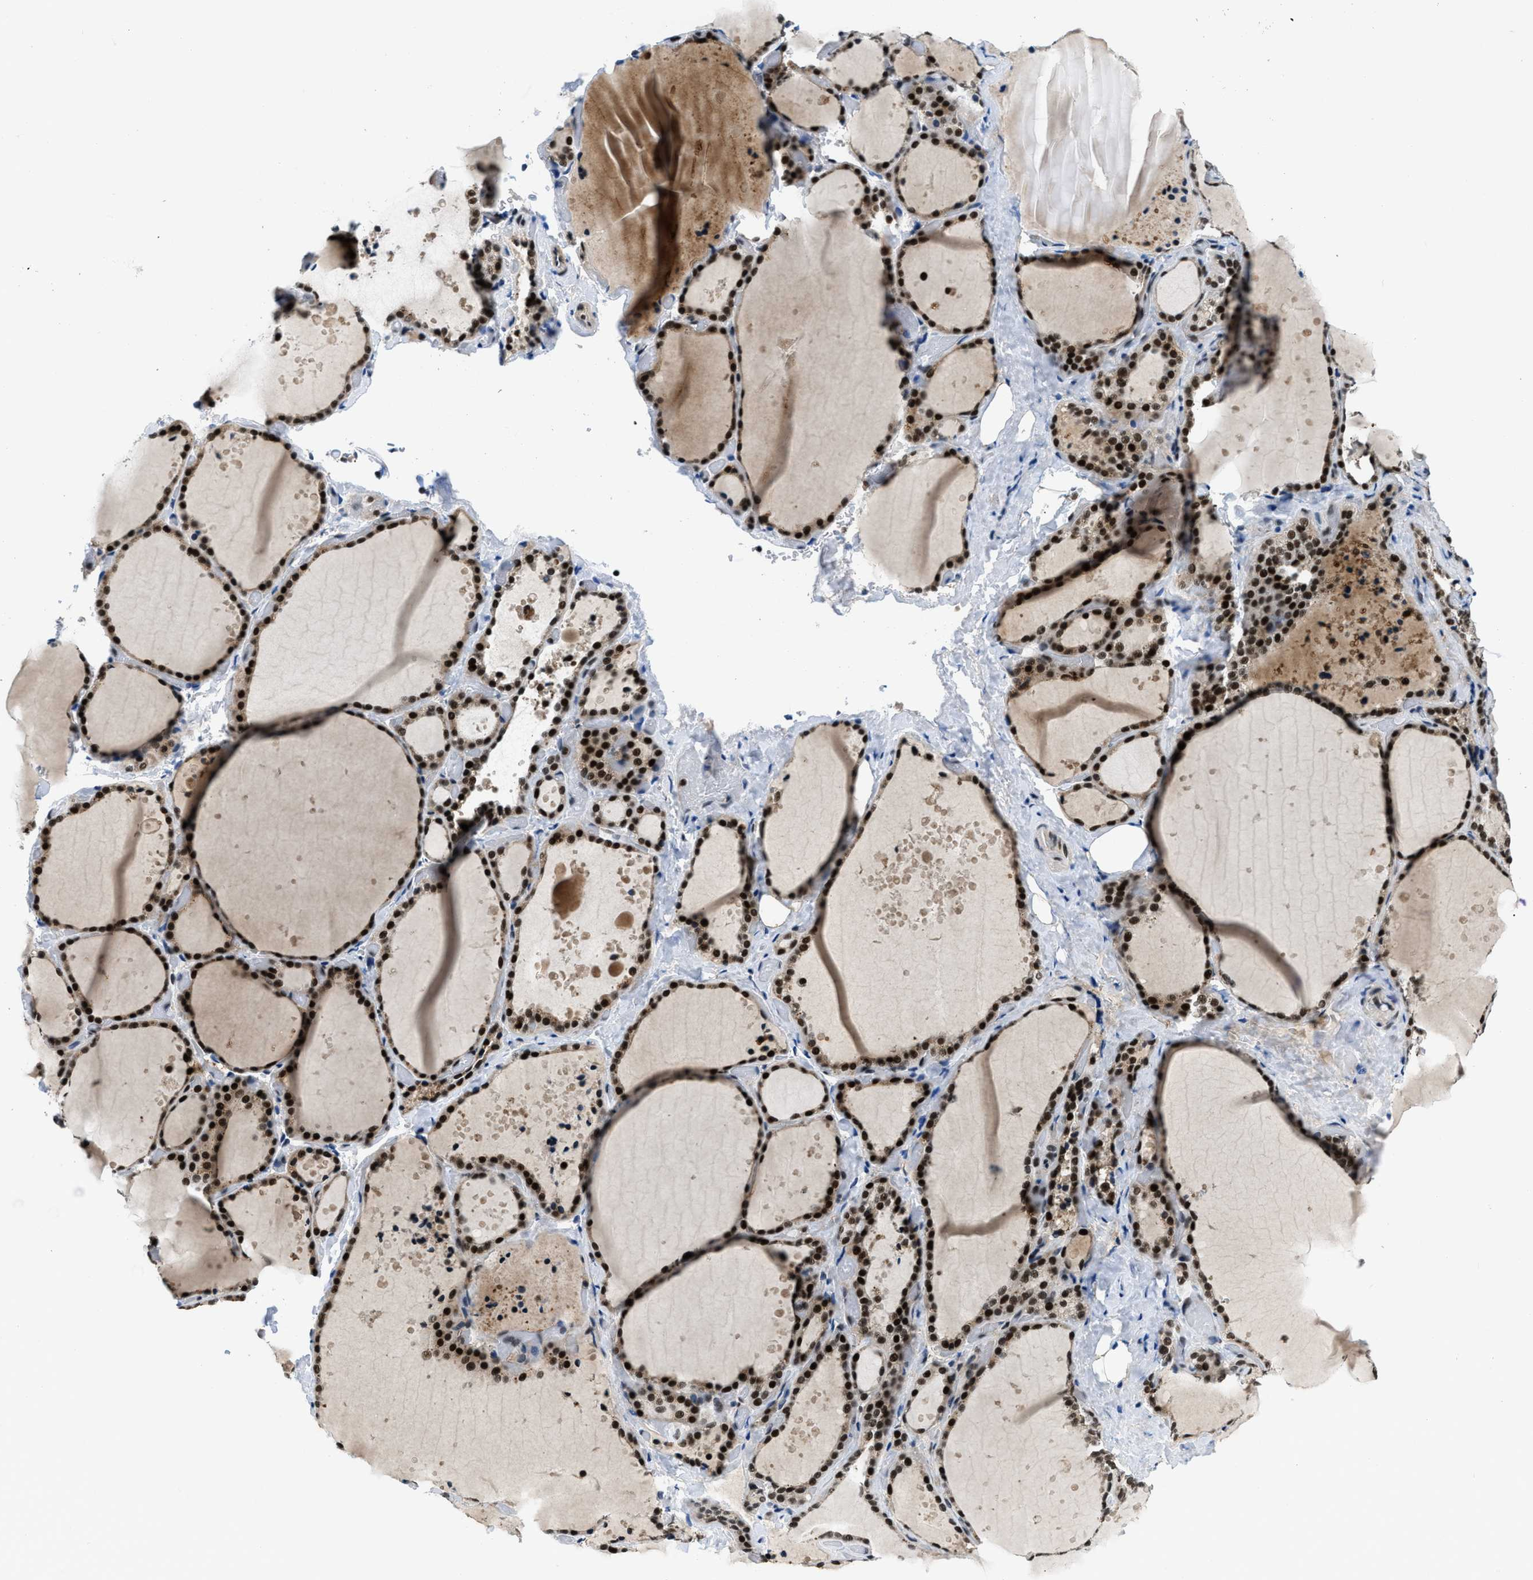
{"staining": {"intensity": "strong", "quantity": ">75%", "location": "nuclear"}, "tissue": "thyroid gland", "cell_type": "Glandular cells", "image_type": "normal", "snomed": [{"axis": "morphology", "description": "Normal tissue, NOS"}, {"axis": "topography", "description": "Thyroid gland"}], "caption": "Brown immunohistochemical staining in normal thyroid gland displays strong nuclear positivity in approximately >75% of glandular cells. (DAB (3,3'-diaminobenzidine) = brown stain, brightfield microscopy at high magnification).", "gene": "KDM3B", "patient": {"sex": "female", "age": 44}}